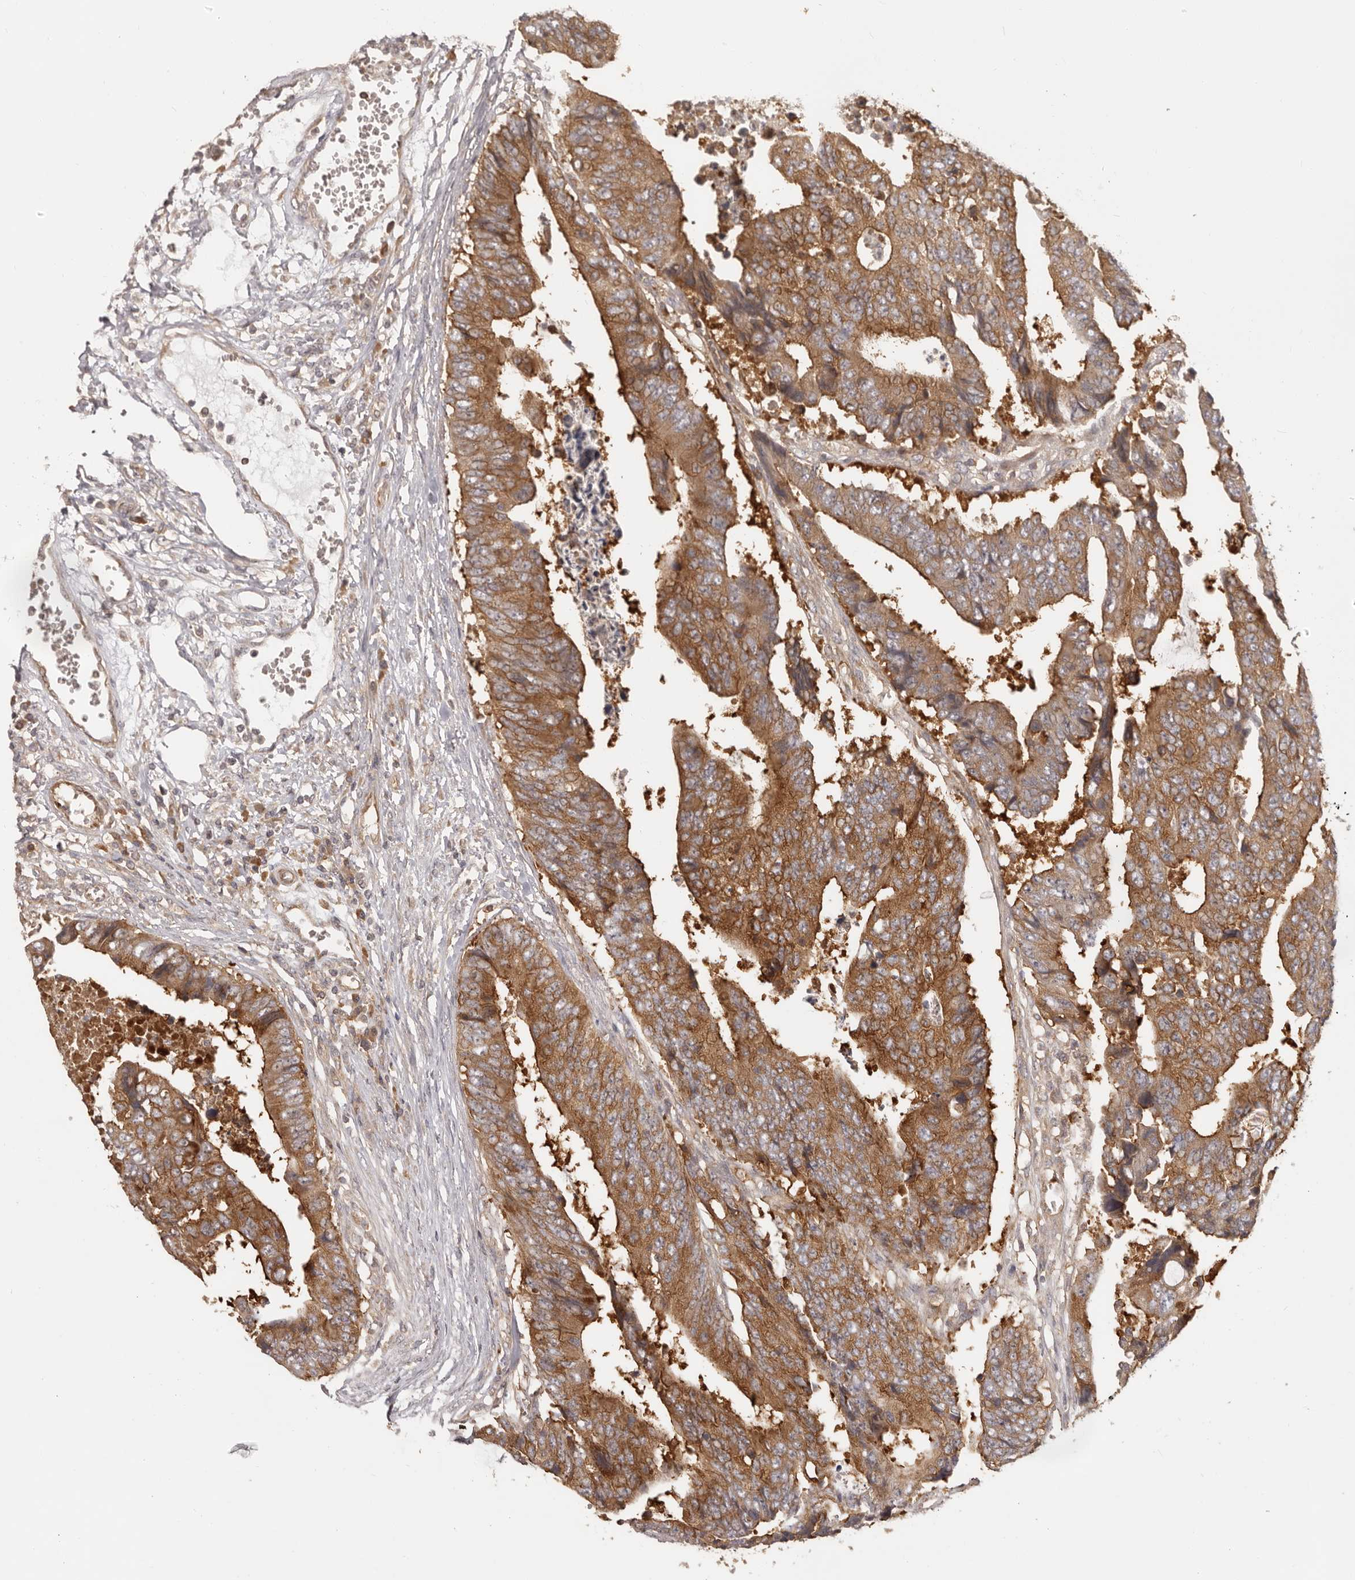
{"staining": {"intensity": "moderate", "quantity": ">75%", "location": "cytoplasmic/membranous"}, "tissue": "colorectal cancer", "cell_type": "Tumor cells", "image_type": "cancer", "snomed": [{"axis": "morphology", "description": "Adenocarcinoma, NOS"}, {"axis": "topography", "description": "Rectum"}], "caption": "Human adenocarcinoma (colorectal) stained for a protein (brown) demonstrates moderate cytoplasmic/membranous positive positivity in about >75% of tumor cells.", "gene": "EEF1E1", "patient": {"sex": "male", "age": 84}}